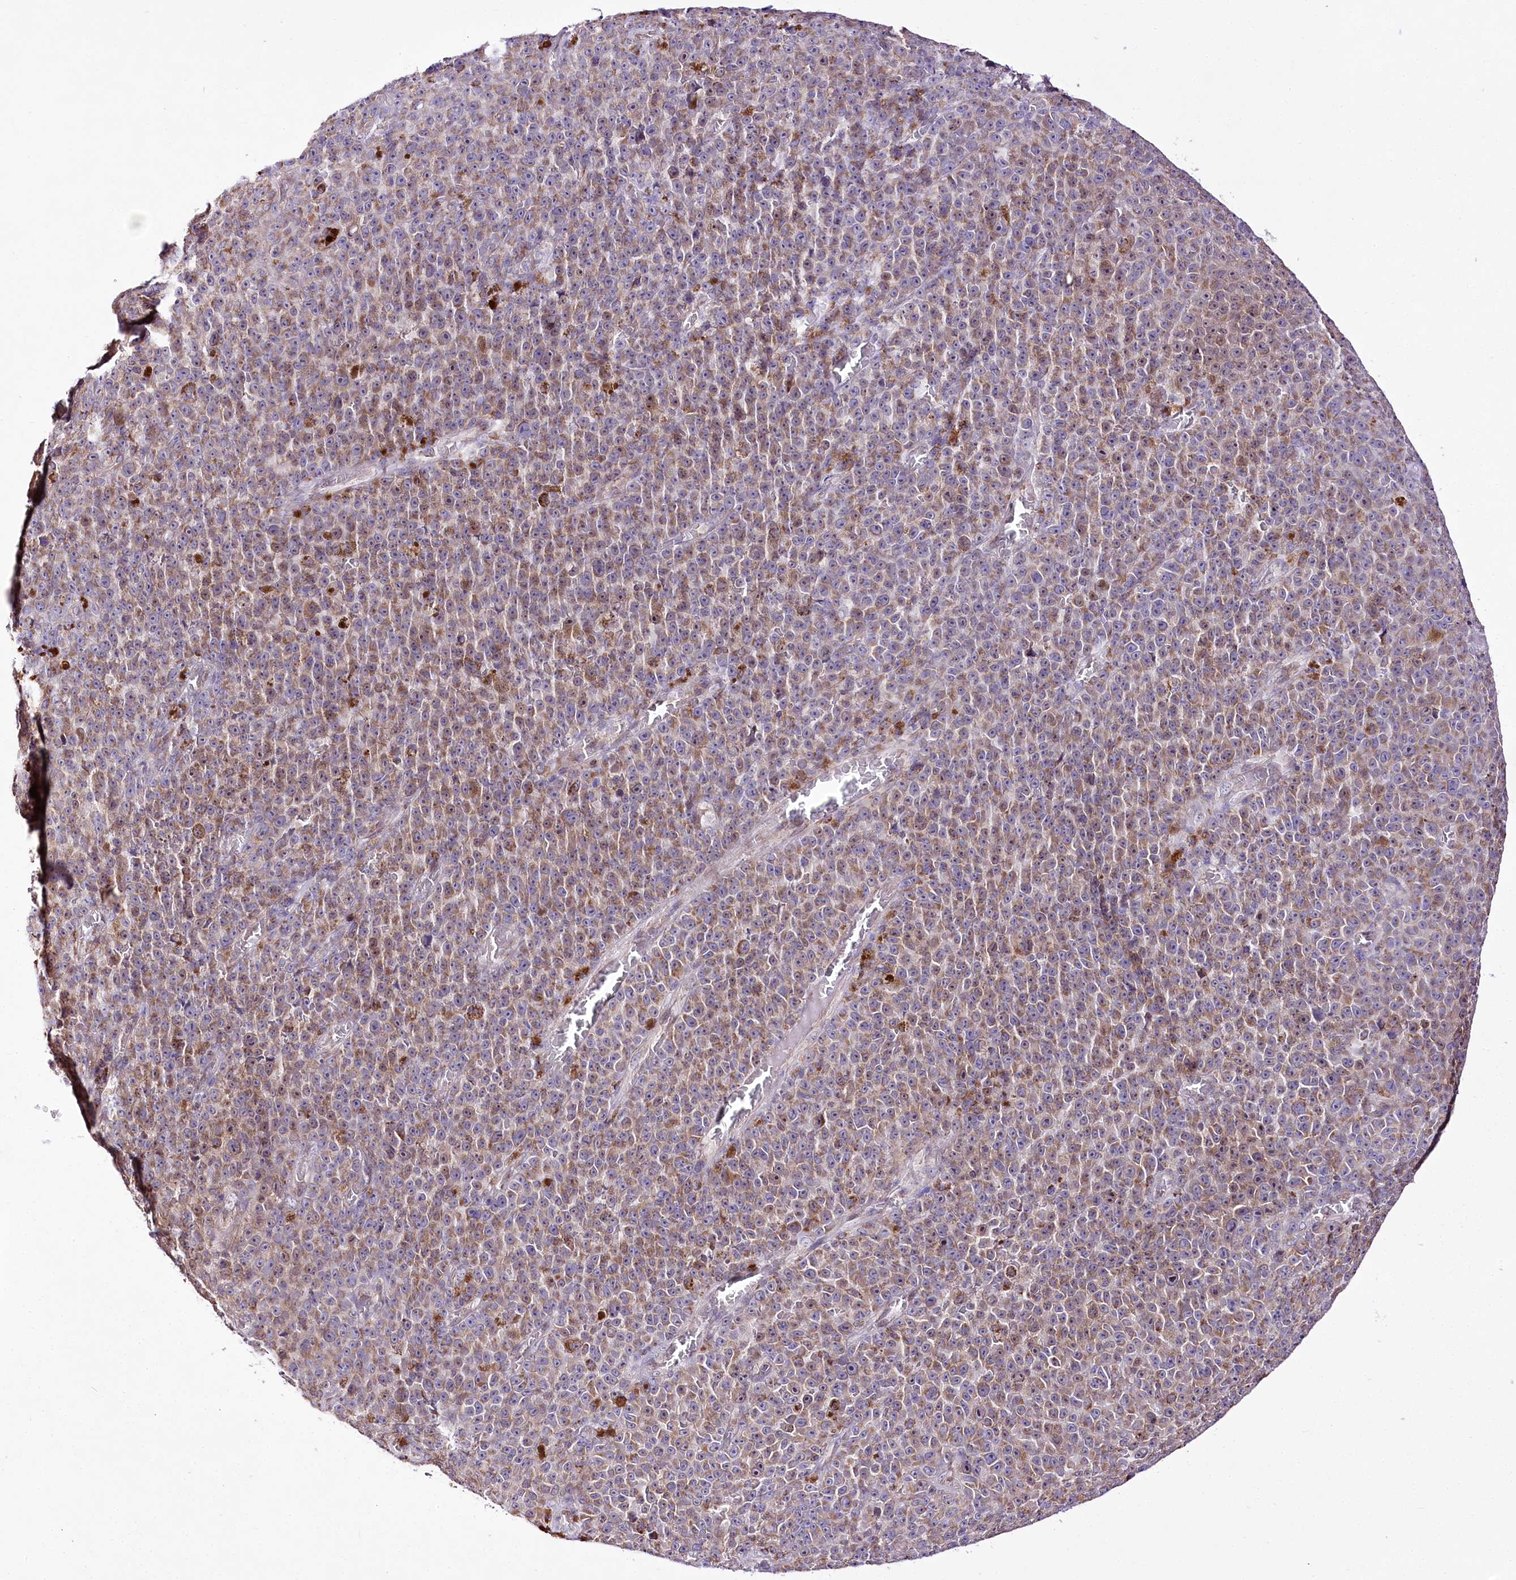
{"staining": {"intensity": "moderate", "quantity": ">75%", "location": "cytoplasmic/membranous"}, "tissue": "melanoma", "cell_type": "Tumor cells", "image_type": "cancer", "snomed": [{"axis": "morphology", "description": "Malignant melanoma, NOS"}, {"axis": "topography", "description": "Skin"}], "caption": "A micrograph of human malignant melanoma stained for a protein reveals moderate cytoplasmic/membranous brown staining in tumor cells.", "gene": "ATE1", "patient": {"sex": "female", "age": 82}}